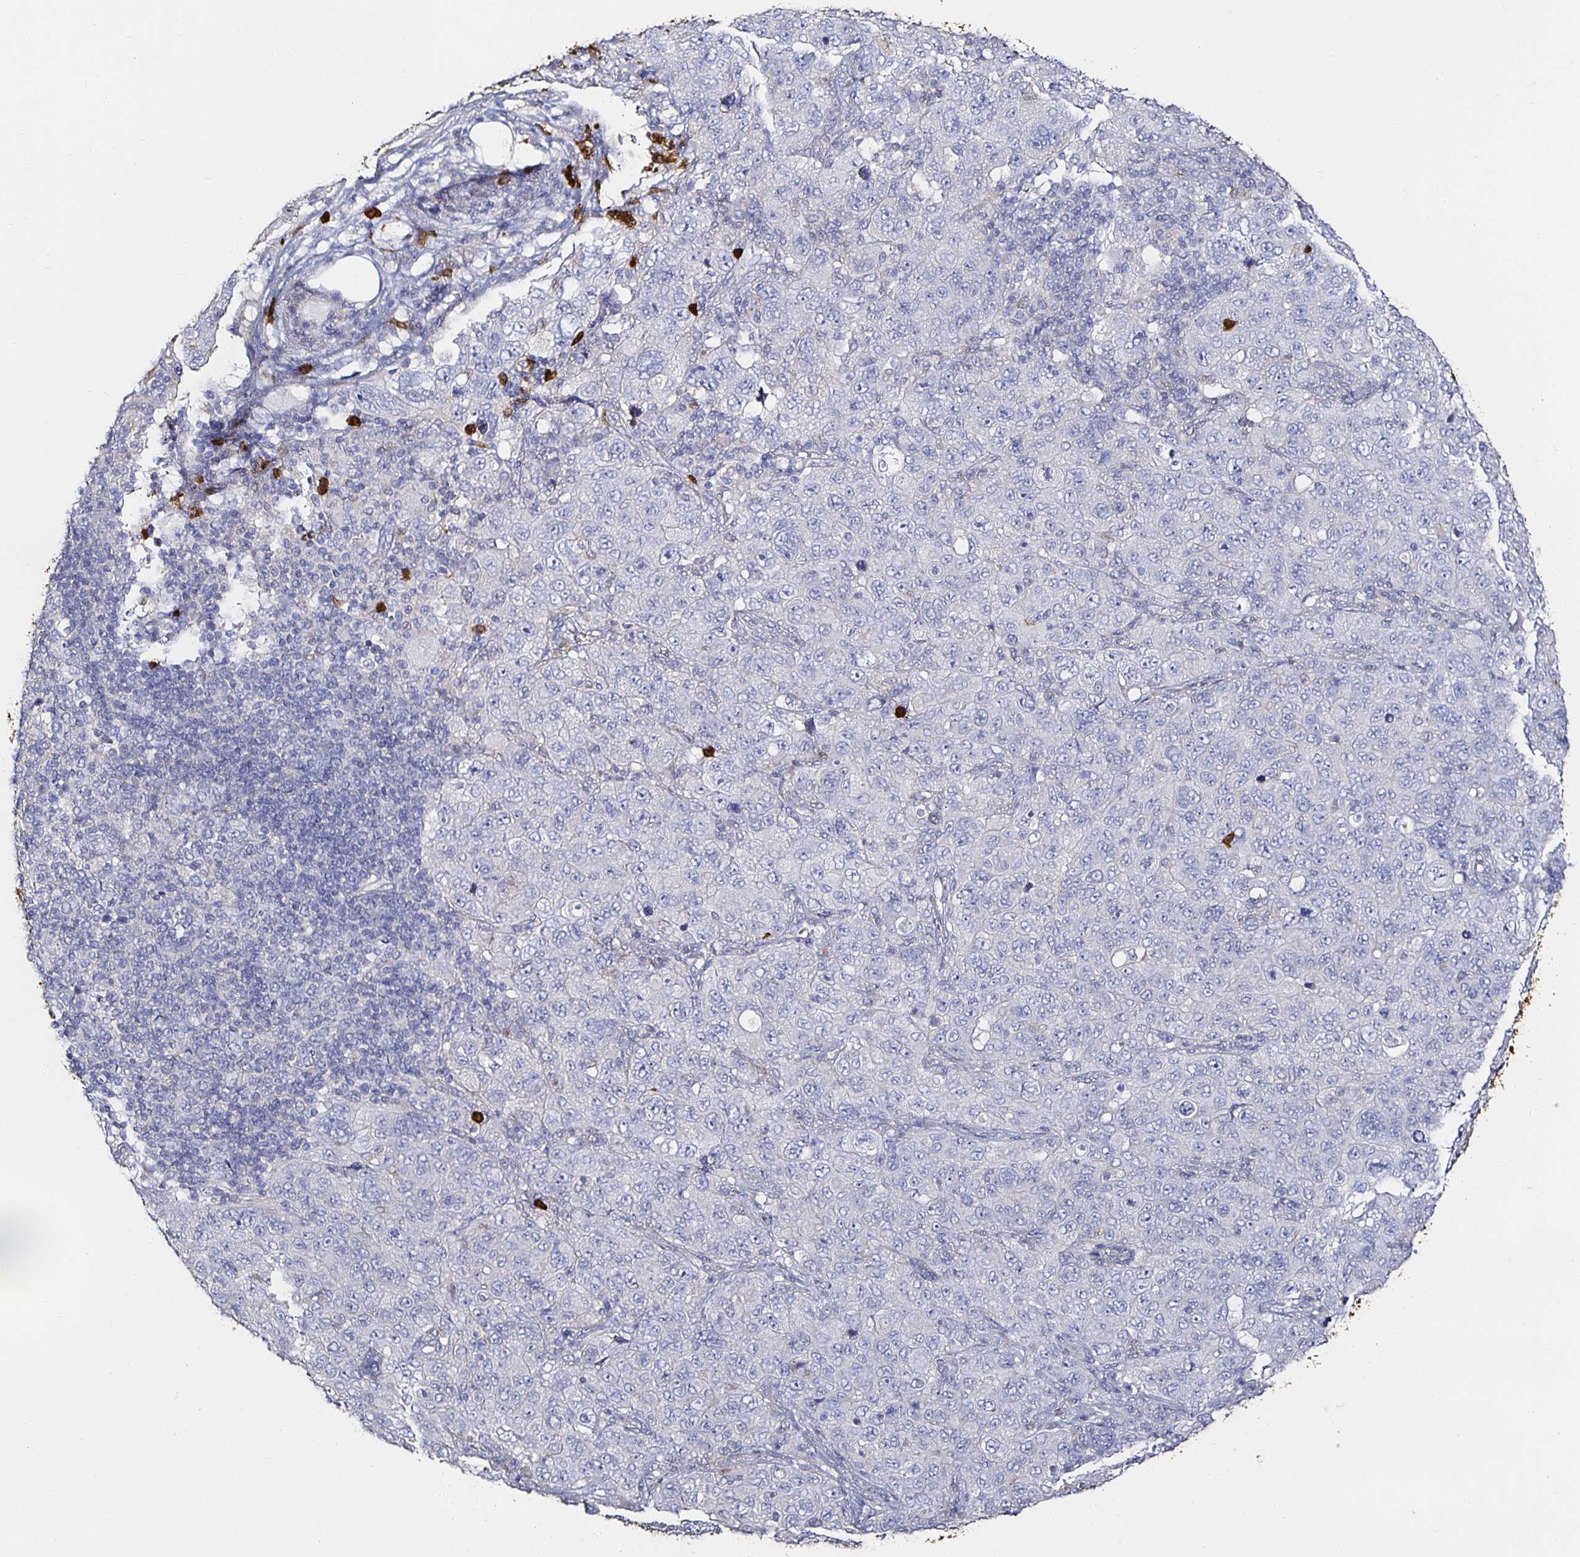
{"staining": {"intensity": "negative", "quantity": "none", "location": "none"}, "tissue": "pancreatic cancer", "cell_type": "Tumor cells", "image_type": "cancer", "snomed": [{"axis": "morphology", "description": "Adenocarcinoma, NOS"}, {"axis": "topography", "description": "Pancreas"}], "caption": "Pancreatic adenocarcinoma was stained to show a protein in brown. There is no significant expression in tumor cells.", "gene": "TLR4", "patient": {"sex": "male", "age": 68}}